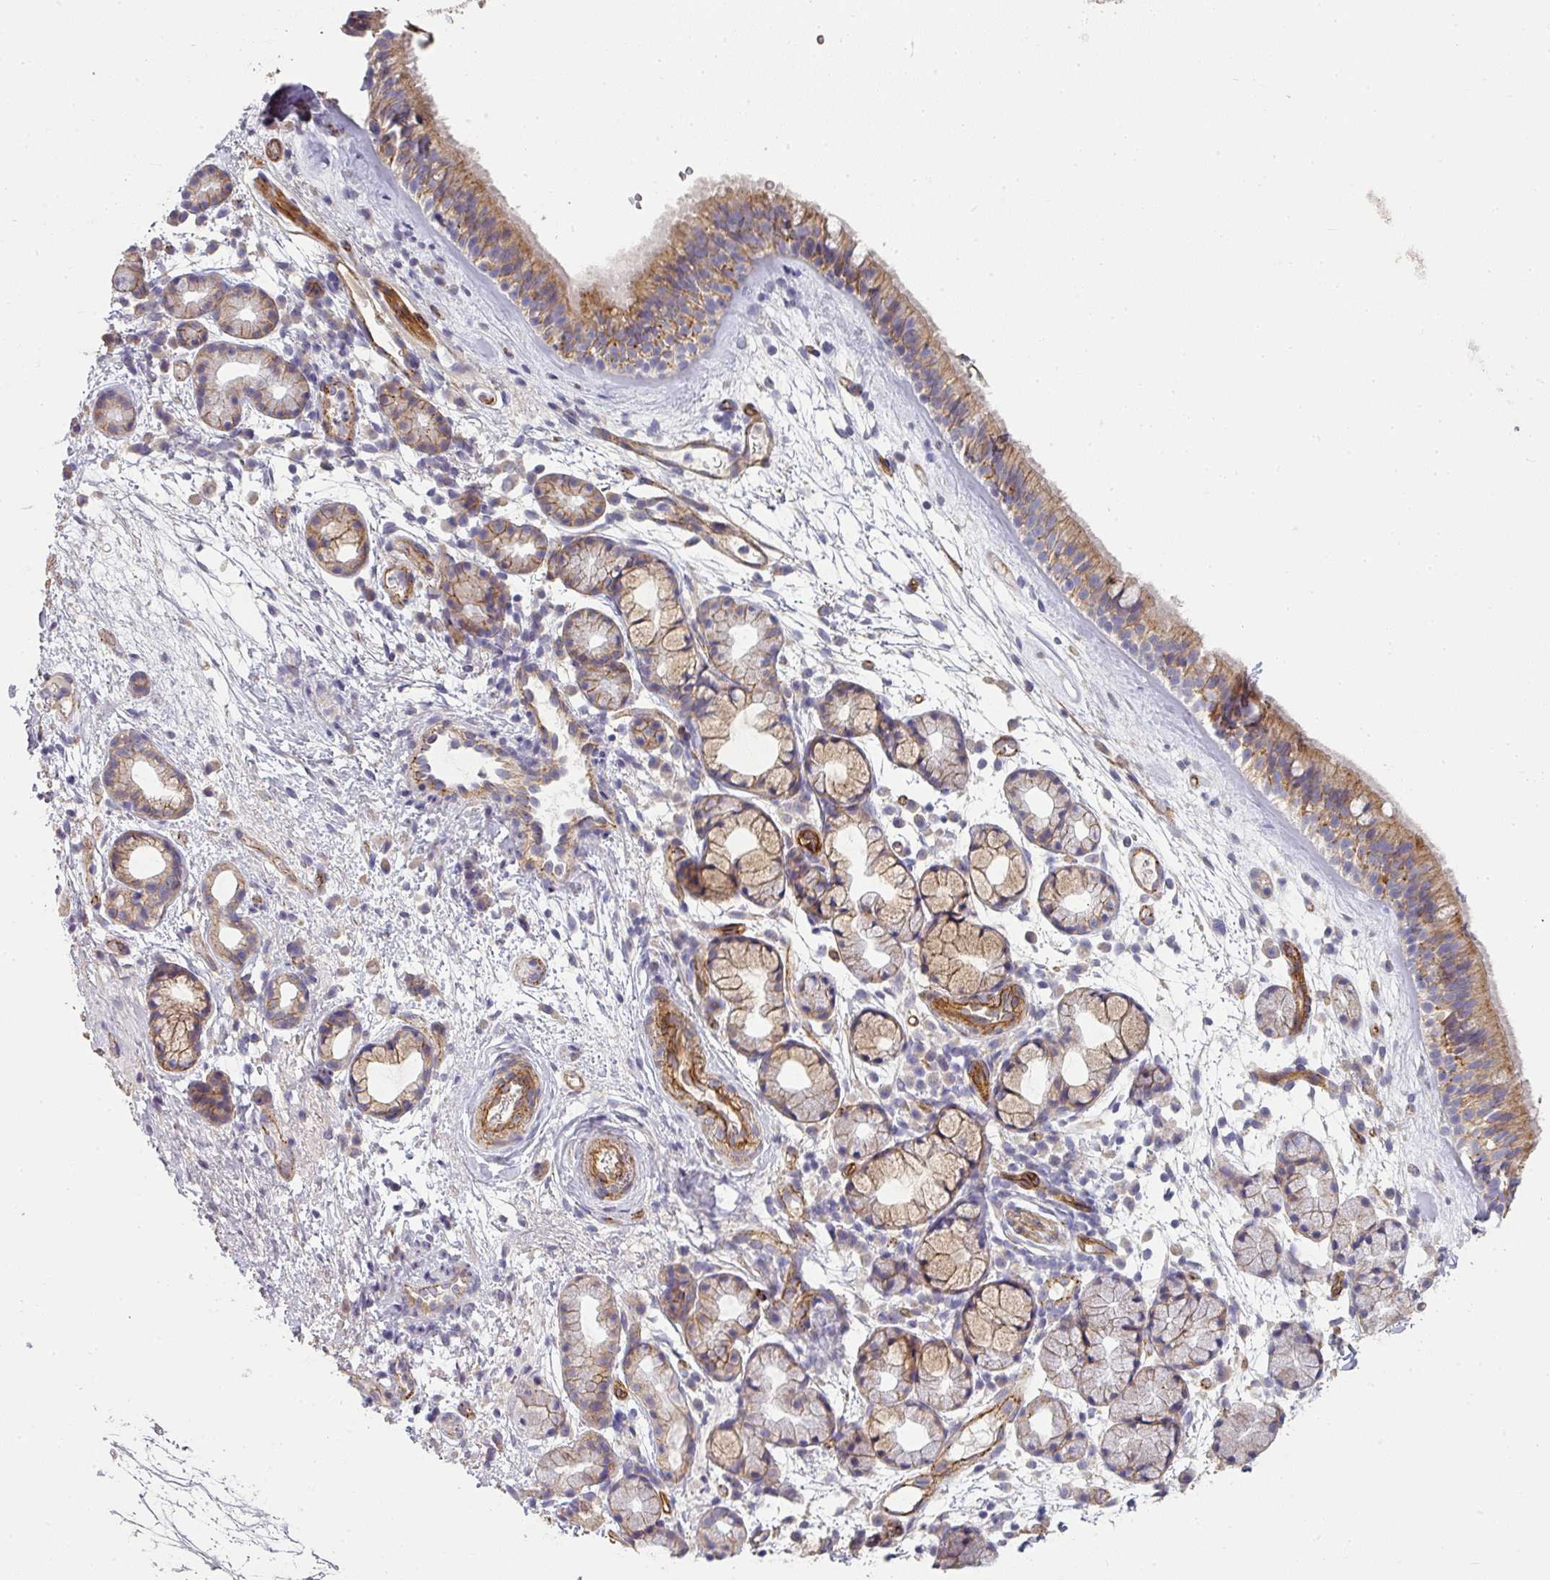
{"staining": {"intensity": "weak", "quantity": "25%-75%", "location": "cytoplasmic/membranous"}, "tissue": "nasopharynx", "cell_type": "Respiratory epithelial cells", "image_type": "normal", "snomed": [{"axis": "morphology", "description": "Normal tissue, NOS"}, {"axis": "topography", "description": "Nasopharynx"}], "caption": "The immunohistochemical stain labels weak cytoplasmic/membranous staining in respiratory epithelial cells of unremarkable nasopharynx. (DAB IHC, brown staining for protein, blue staining for nuclei).", "gene": "PCDH1", "patient": {"sex": "male", "age": 64}}